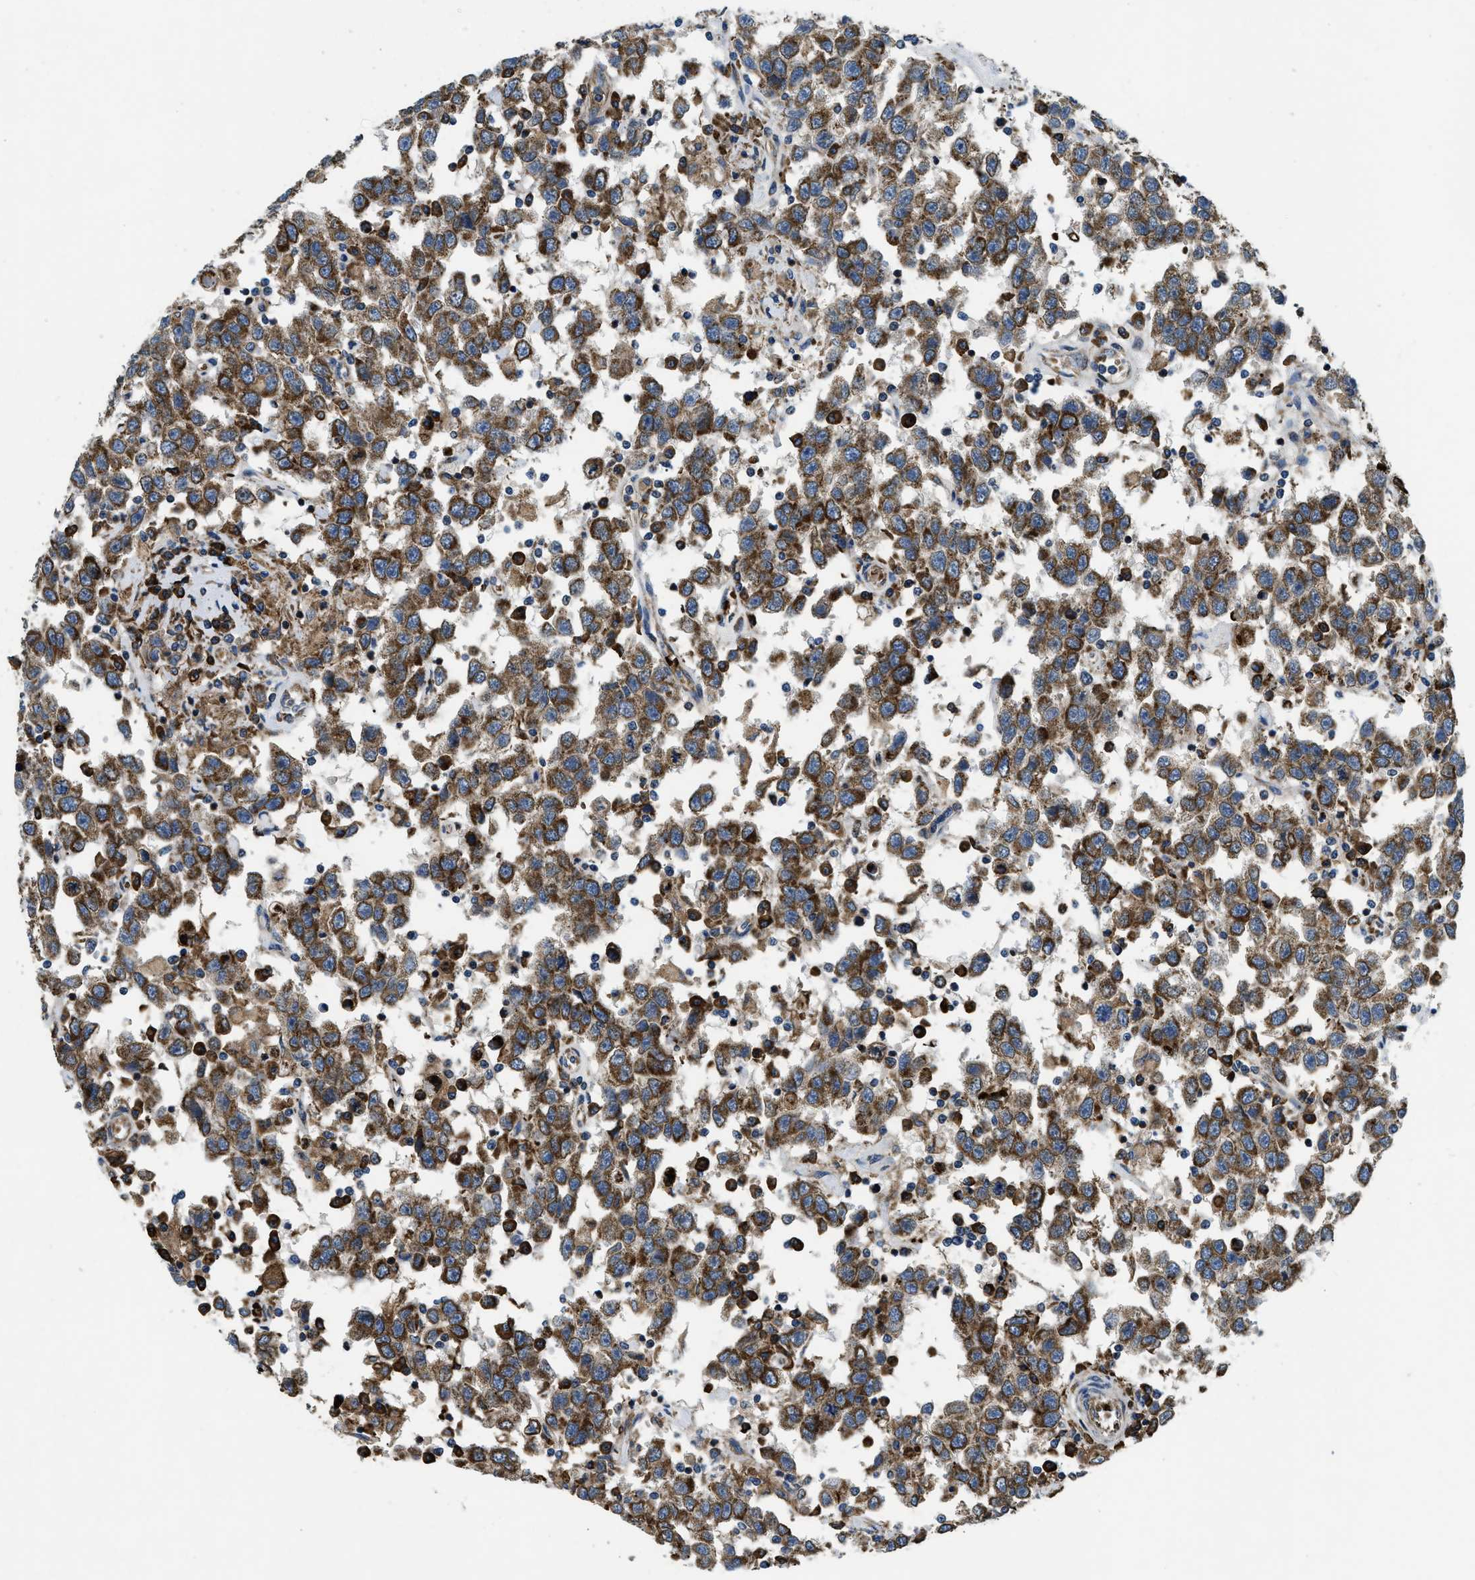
{"staining": {"intensity": "moderate", "quantity": ">75%", "location": "cytoplasmic/membranous"}, "tissue": "testis cancer", "cell_type": "Tumor cells", "image_type": "cancer", "snomed": [{"axis": "morphology", "description": "Seminoma, NOS"}, {"axis": "topography", "description": "Testis"}], "caption": "Protein staining reveals moderate cytoplasmic/membranous staining in approximately >75% of tumor cells in testis cancer (seminoma). Ihc stains the protein of interest in brown and the nuclei are stained blue.", "gene": "CSPG4", "patient": {"sex": "male", "age": 41}}